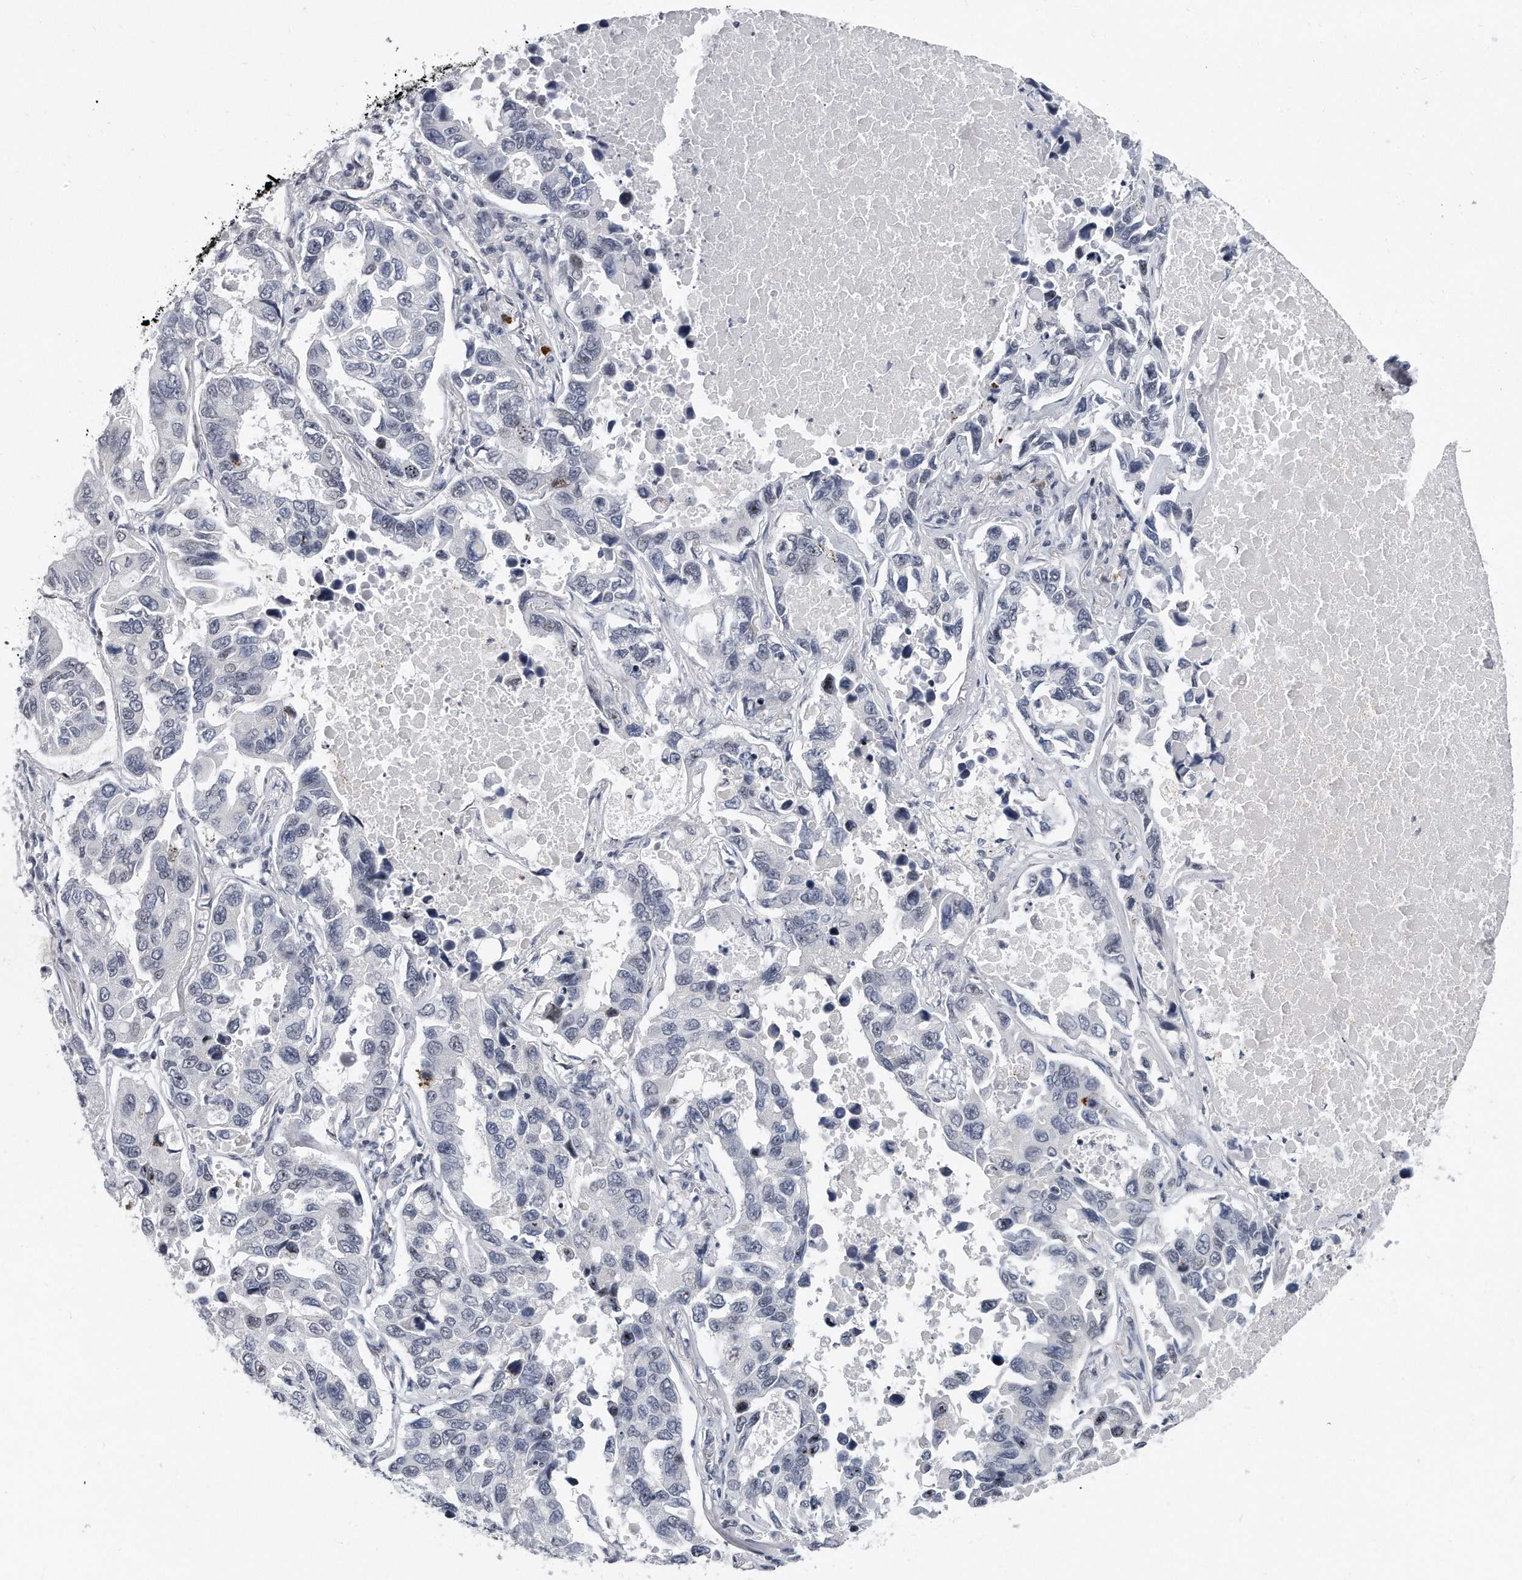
{"staining": {"intensity": "negative", "quantity": "none", "location": "none"}, "tissue": "lung cancer", "cell_type": "Tumor cells", "image_type": "cancer", "snomed": [{"axis": "morphology", "description": "Adenocarcinoma, NOS"}, {"axis": "topography", "description": "Lung"}], "caption": "DAB immunohistochemical staining of human adenocarcinoma (lung) displays no significant positivity in tumor cells.", "gene": "TFCP2L1", "patient": {"sex": "male", "age": 64}}